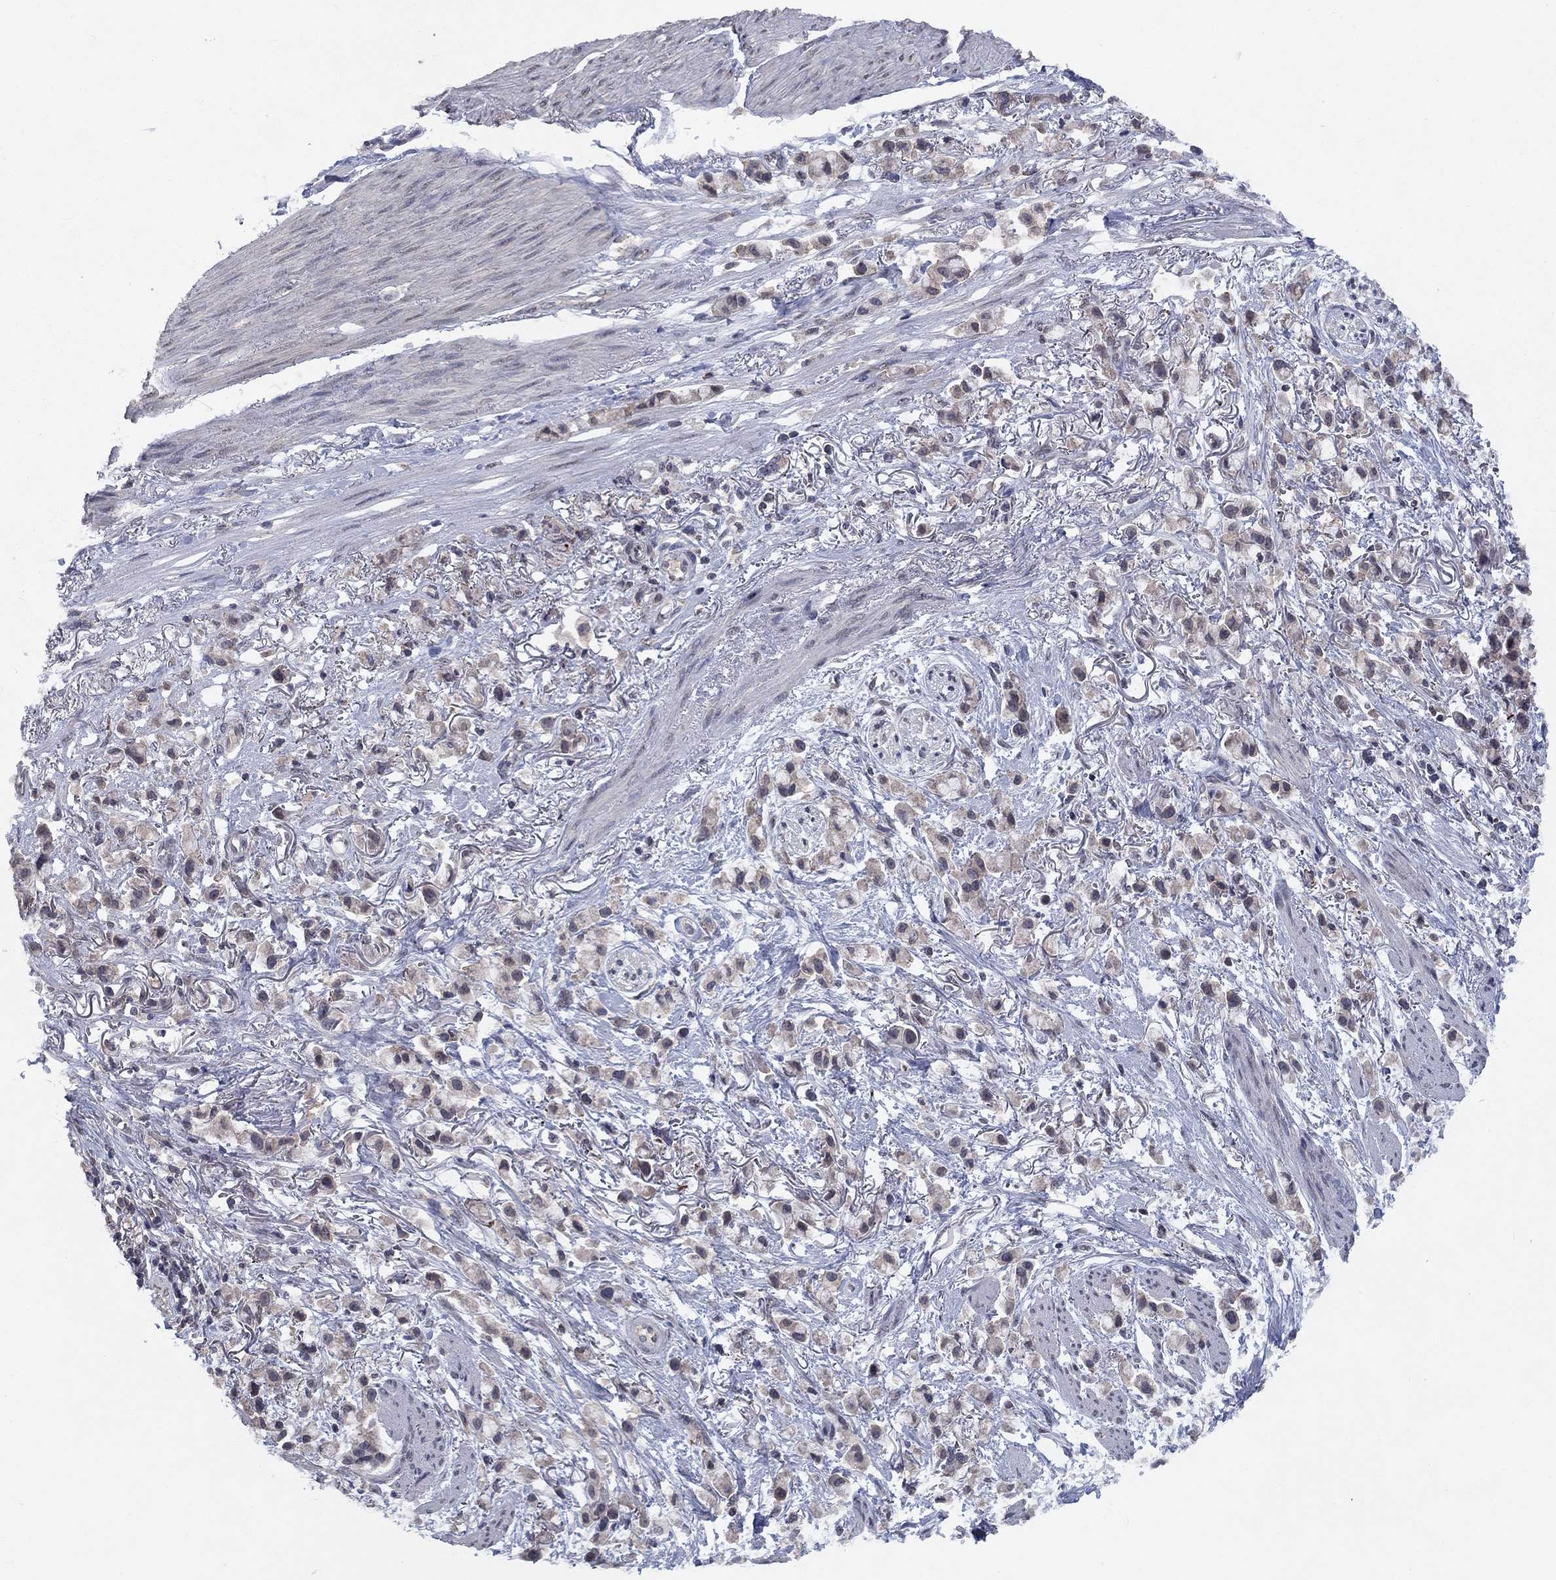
{"staining": {"intensity": "weak", "quantity": "25%-75%", "location": "cytoplasmic/membranous"}, "tissue": "stomach cancer", "cell_type": "Tumor cells", "image_type": "cancer", "snomed": [{"axis": "morphology", "description": "Adenocarcinoma, NOS"}, {"axis": "topography", "description": "Stomach"}], "caption": "About 25%-75% of tumor cells in human stomach cancer (adenocarcinoma) display weak cytoplasmic/membranous protein staining as visualized by brown immunohistochemical staining.", "gene": "SPATA33", "patient": {"sex": "female", "age": 81}}